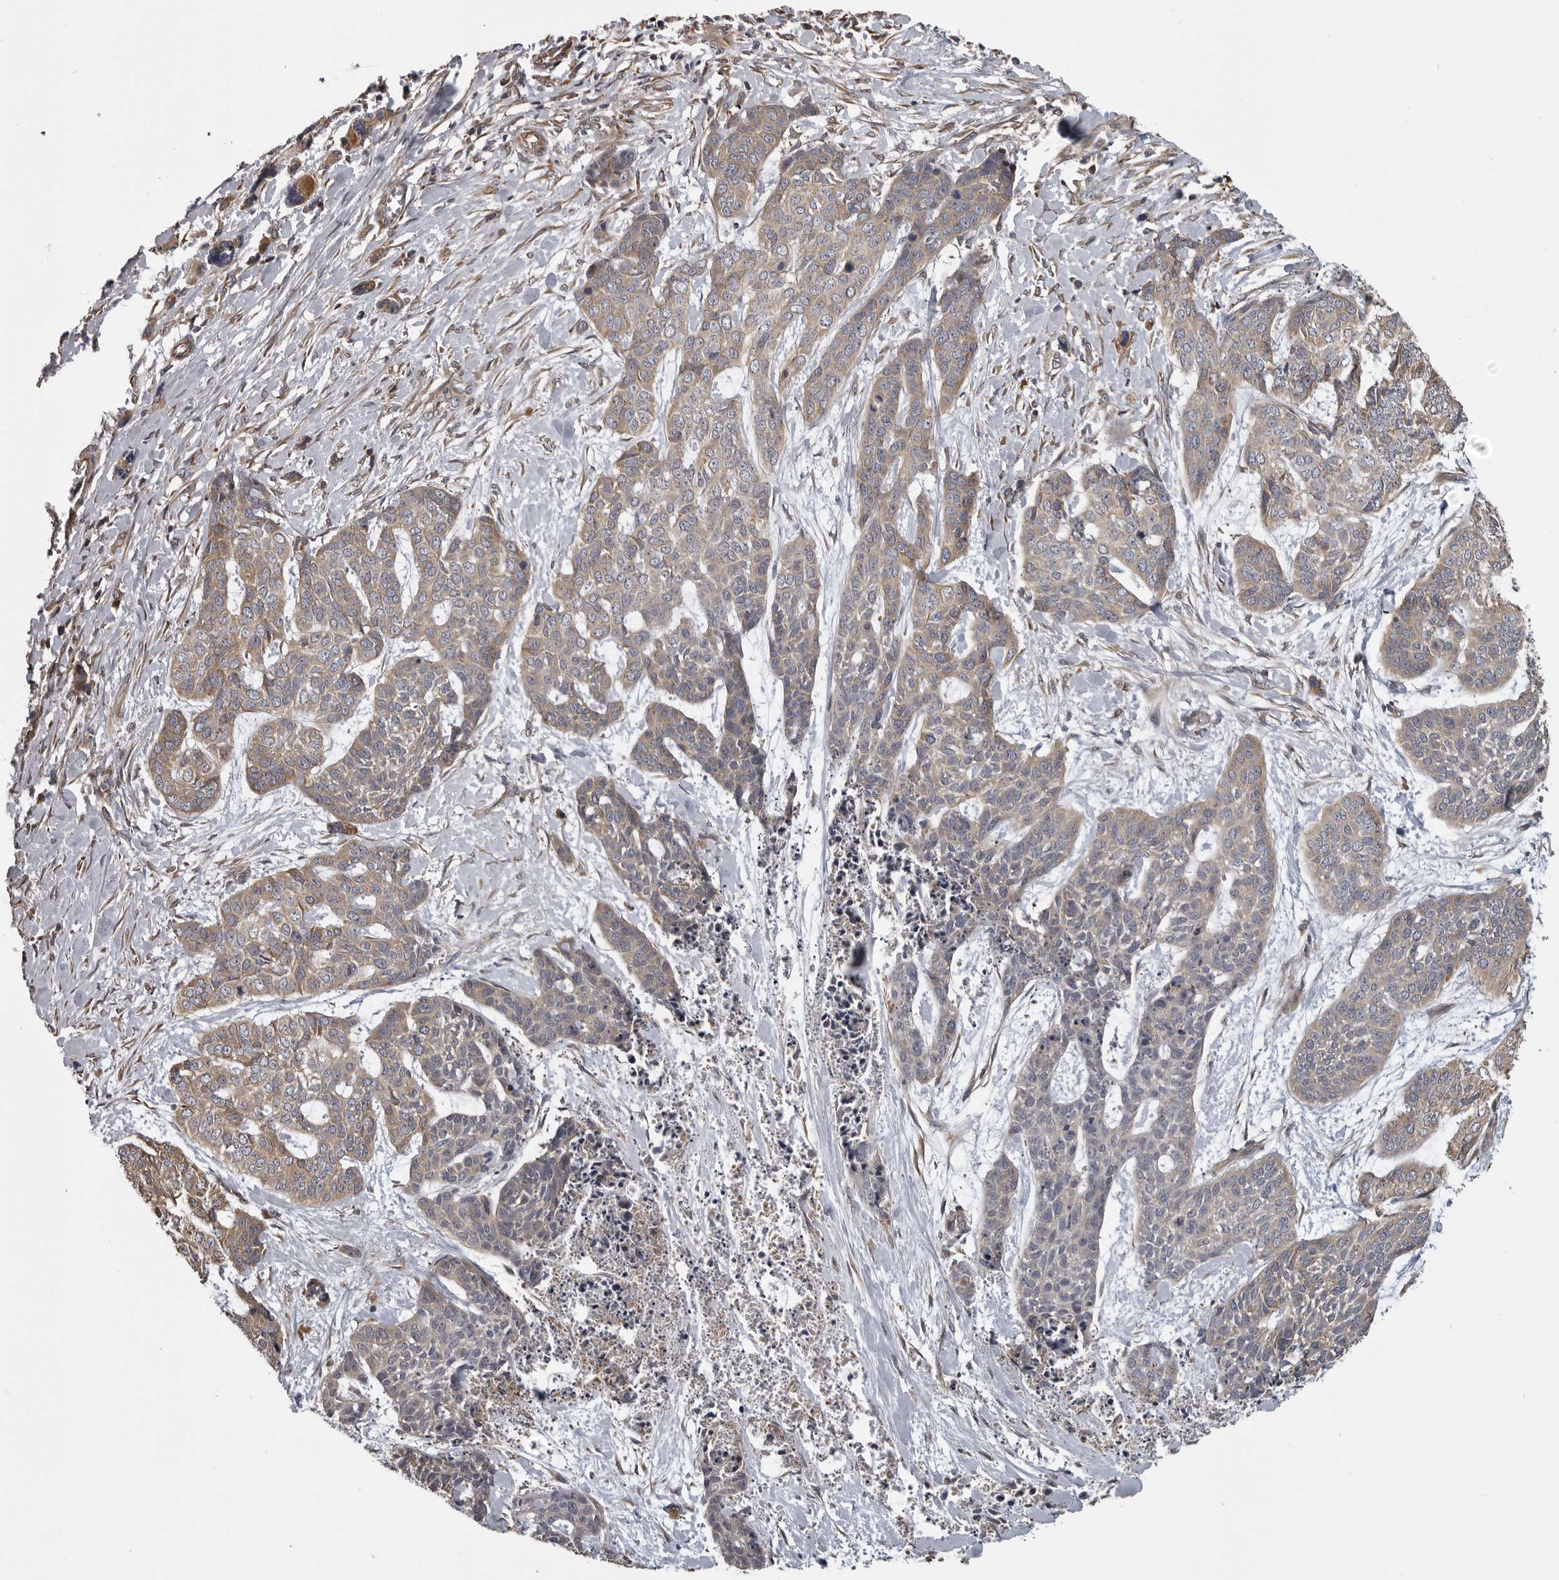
{"staining": {"intensity": "weak", "quantity": ">75%", "location": "cytoplasmic/membranous"}, "tissue": "skin cancer", "cell_type": "Tumor cells", "image_type": "cancer", "snomed": [{"axis": "morphology", "description": "Basal cell carcinoma"}, {"axis": "topography", "description": "Skin"}], "caption": "Protein staining of skin cancer tissue shows weak cytoplasmic/membranous staining in about >75% of tumor cells.", "gene": "ZNRF1", "patient": {"sex": "female", "age": 64}}